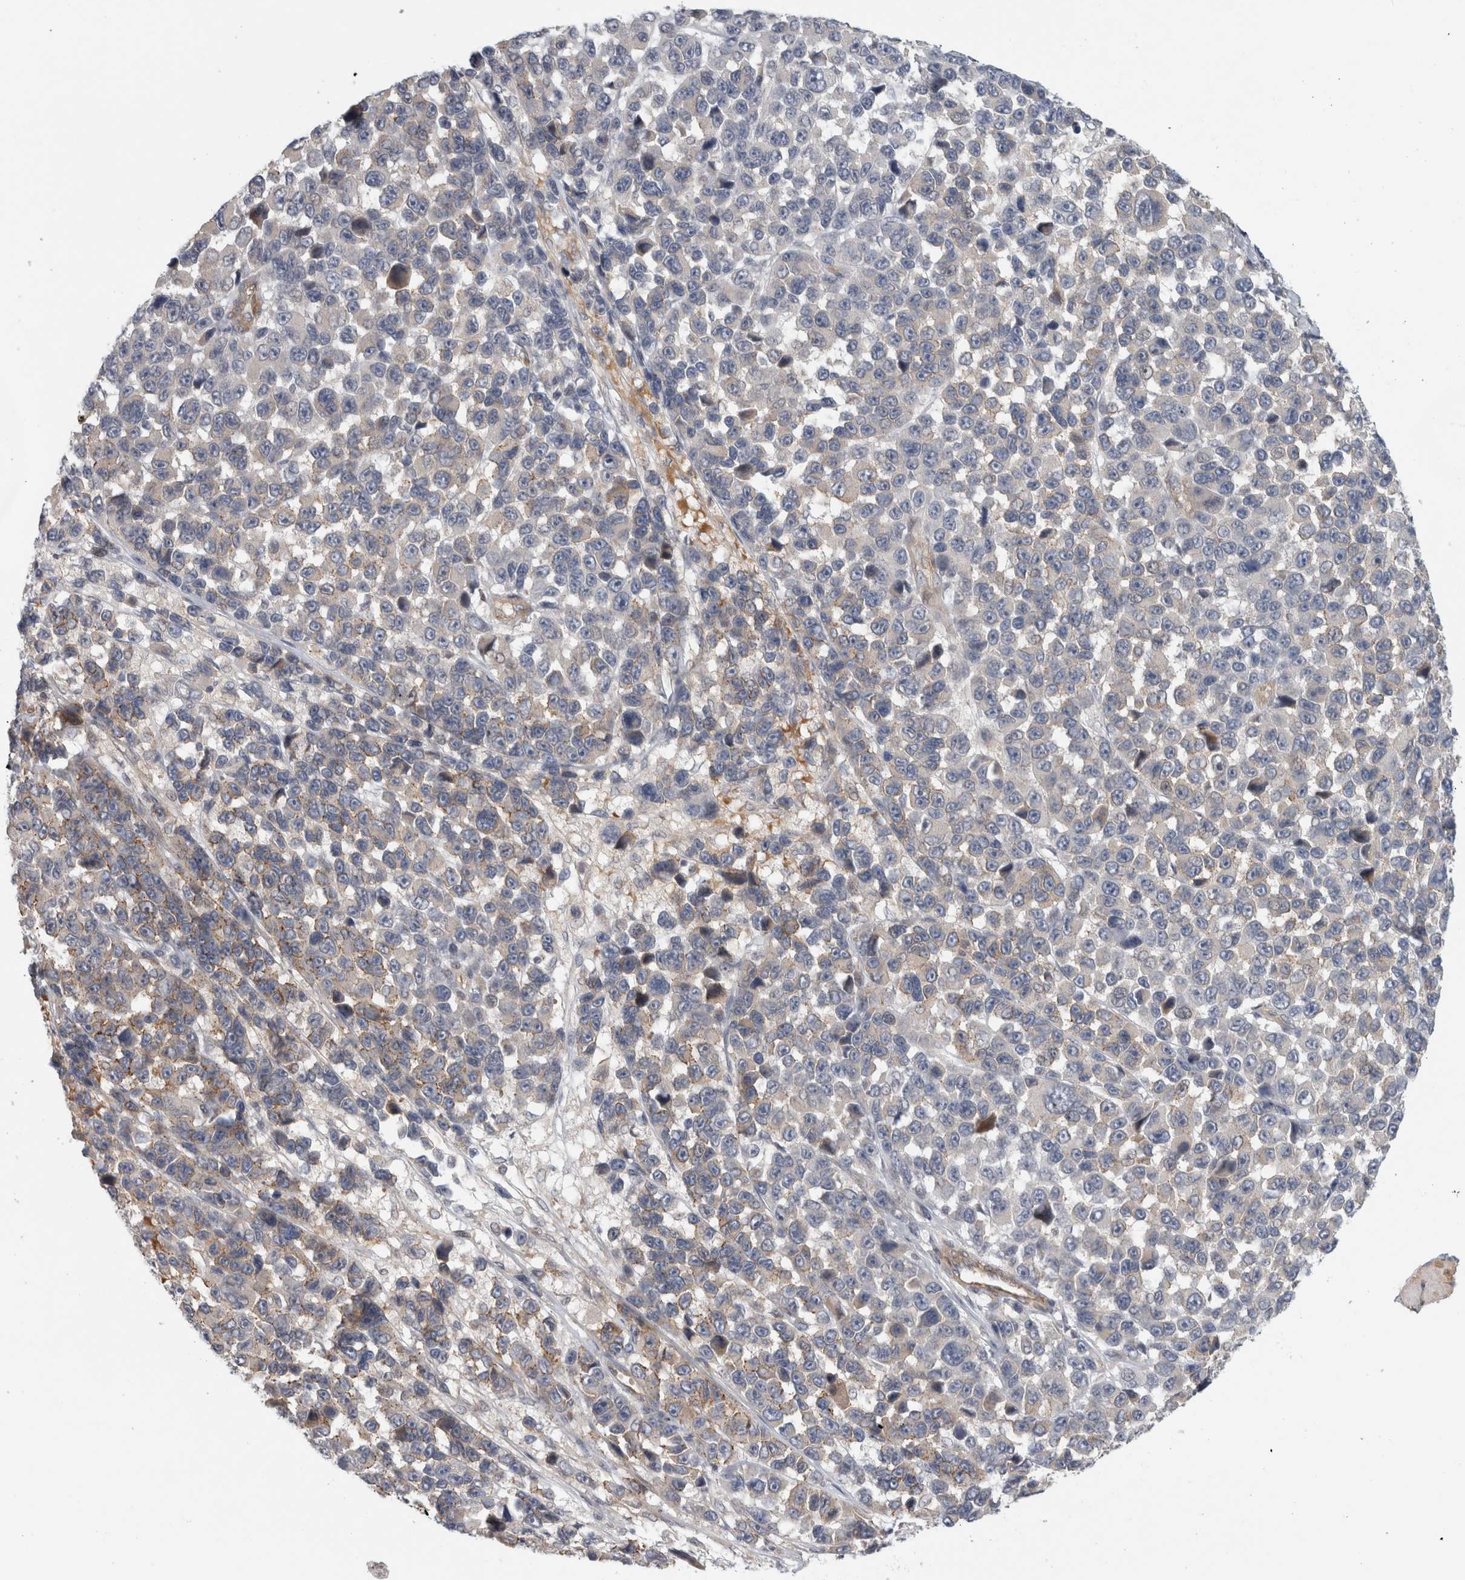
{"staining": {"intensity": "weak", "quantity": "<25%", "location": "cytoplasmic/membranous"}, "tissue": "melanoma", "cell_type": "Tumor cells", "image_type": "cancer", "snomed": [{"axis": "morphology", "description": "Malignant melanoma, NOS"}, {"axis": "topography", "description": "Skin"}], "caption": "Tumor cells are negative for brown protein staining in melanoma. Brightfield microscopy of IHC stained with DAB (brown) and hematoxylin (blue), captured at high magnification.", "gene": "ZNF804B", "patient": {"sex": "male", "age": 53}}